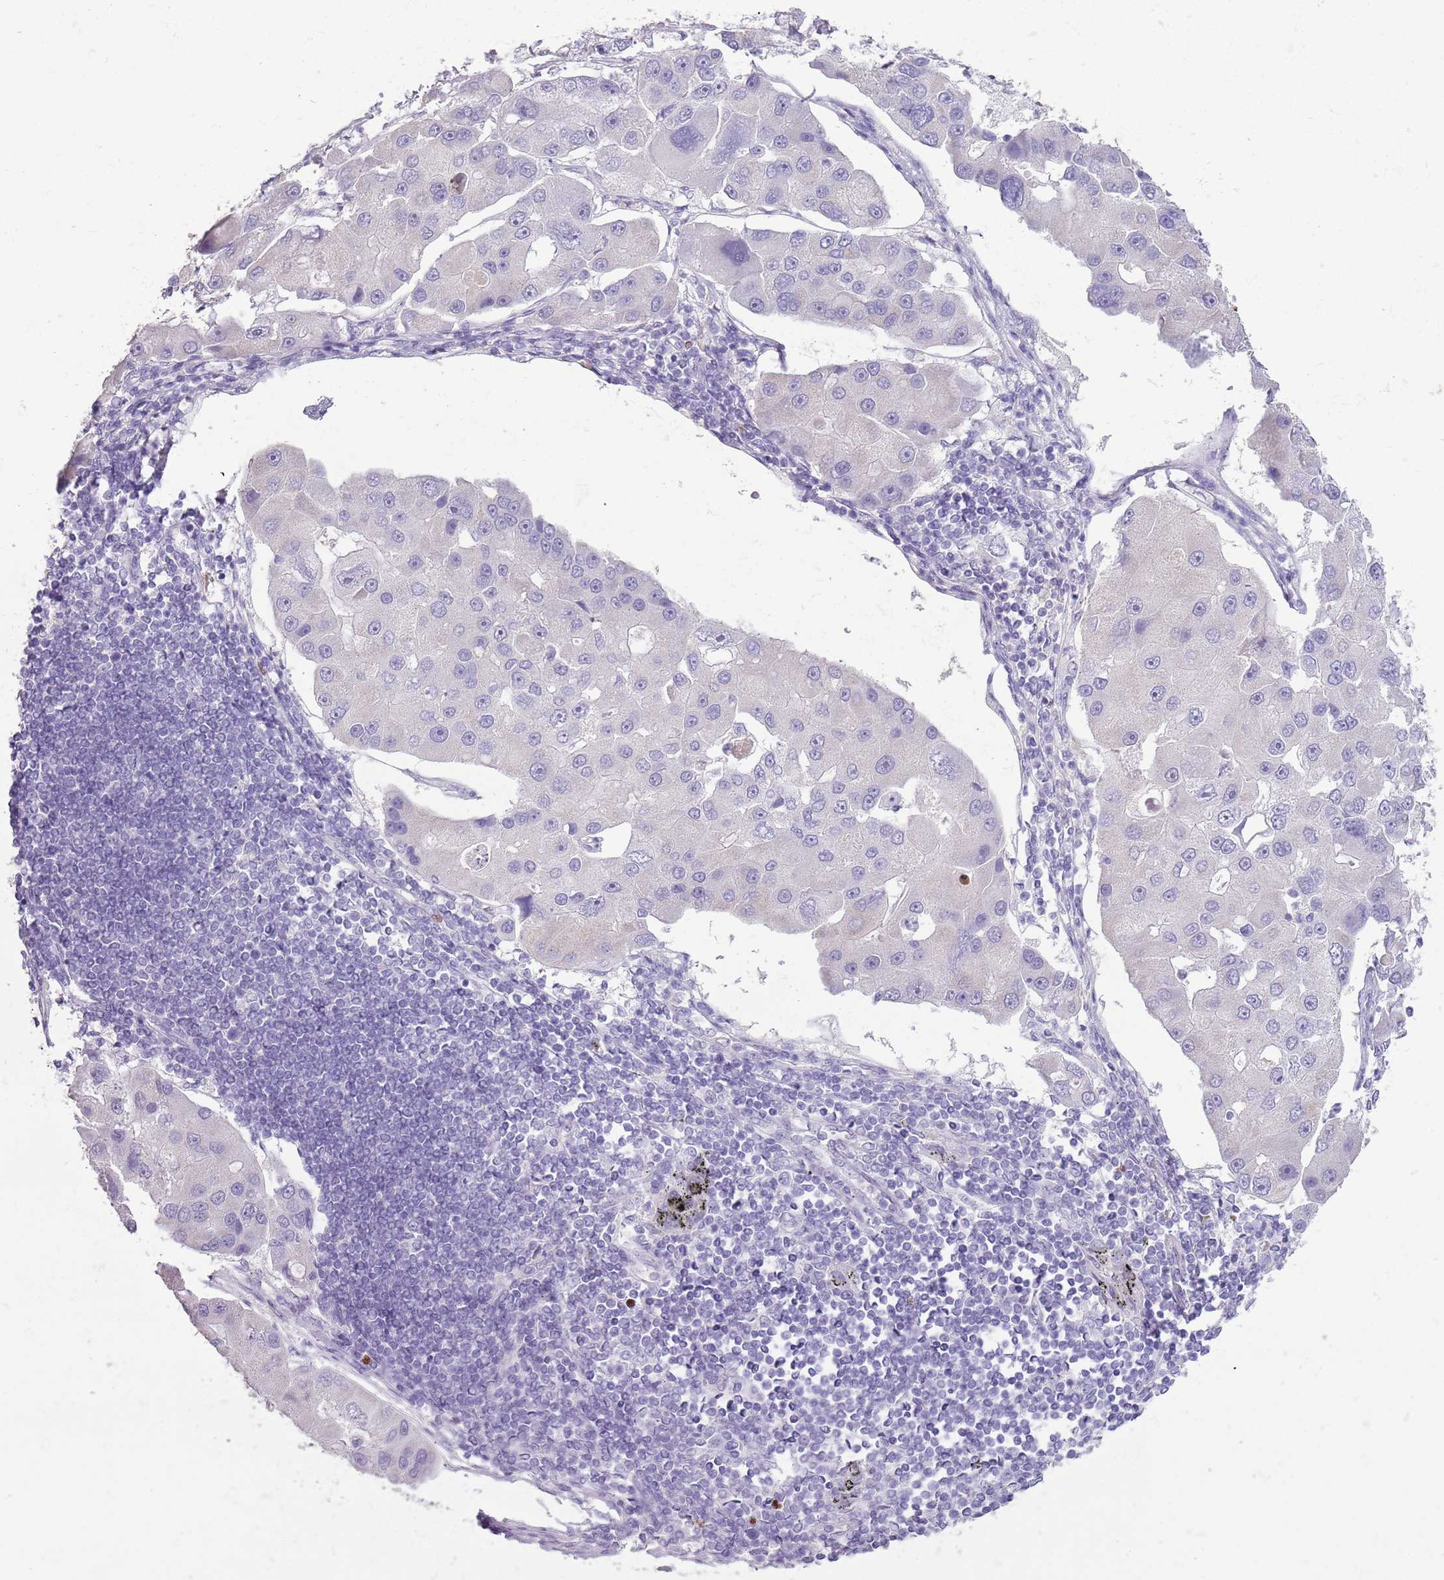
{"staining": {"intensity": "negative", "quantity": "none", "location": "none"}, "tissue": "lung cancer", "cell_type": "Tumor cells", "image_type": "cancer", "snomed": [{"axis": "morphology", "description": "Adenocarcinoma, NOS"}, {"axis": "topography", "description": "Lung"}], "caption": "An image of human lung adenocarcinoma is negative for staining in tumor cells.", "gene": "CELF6", "patient": {"sex": "female", "age": 54}}